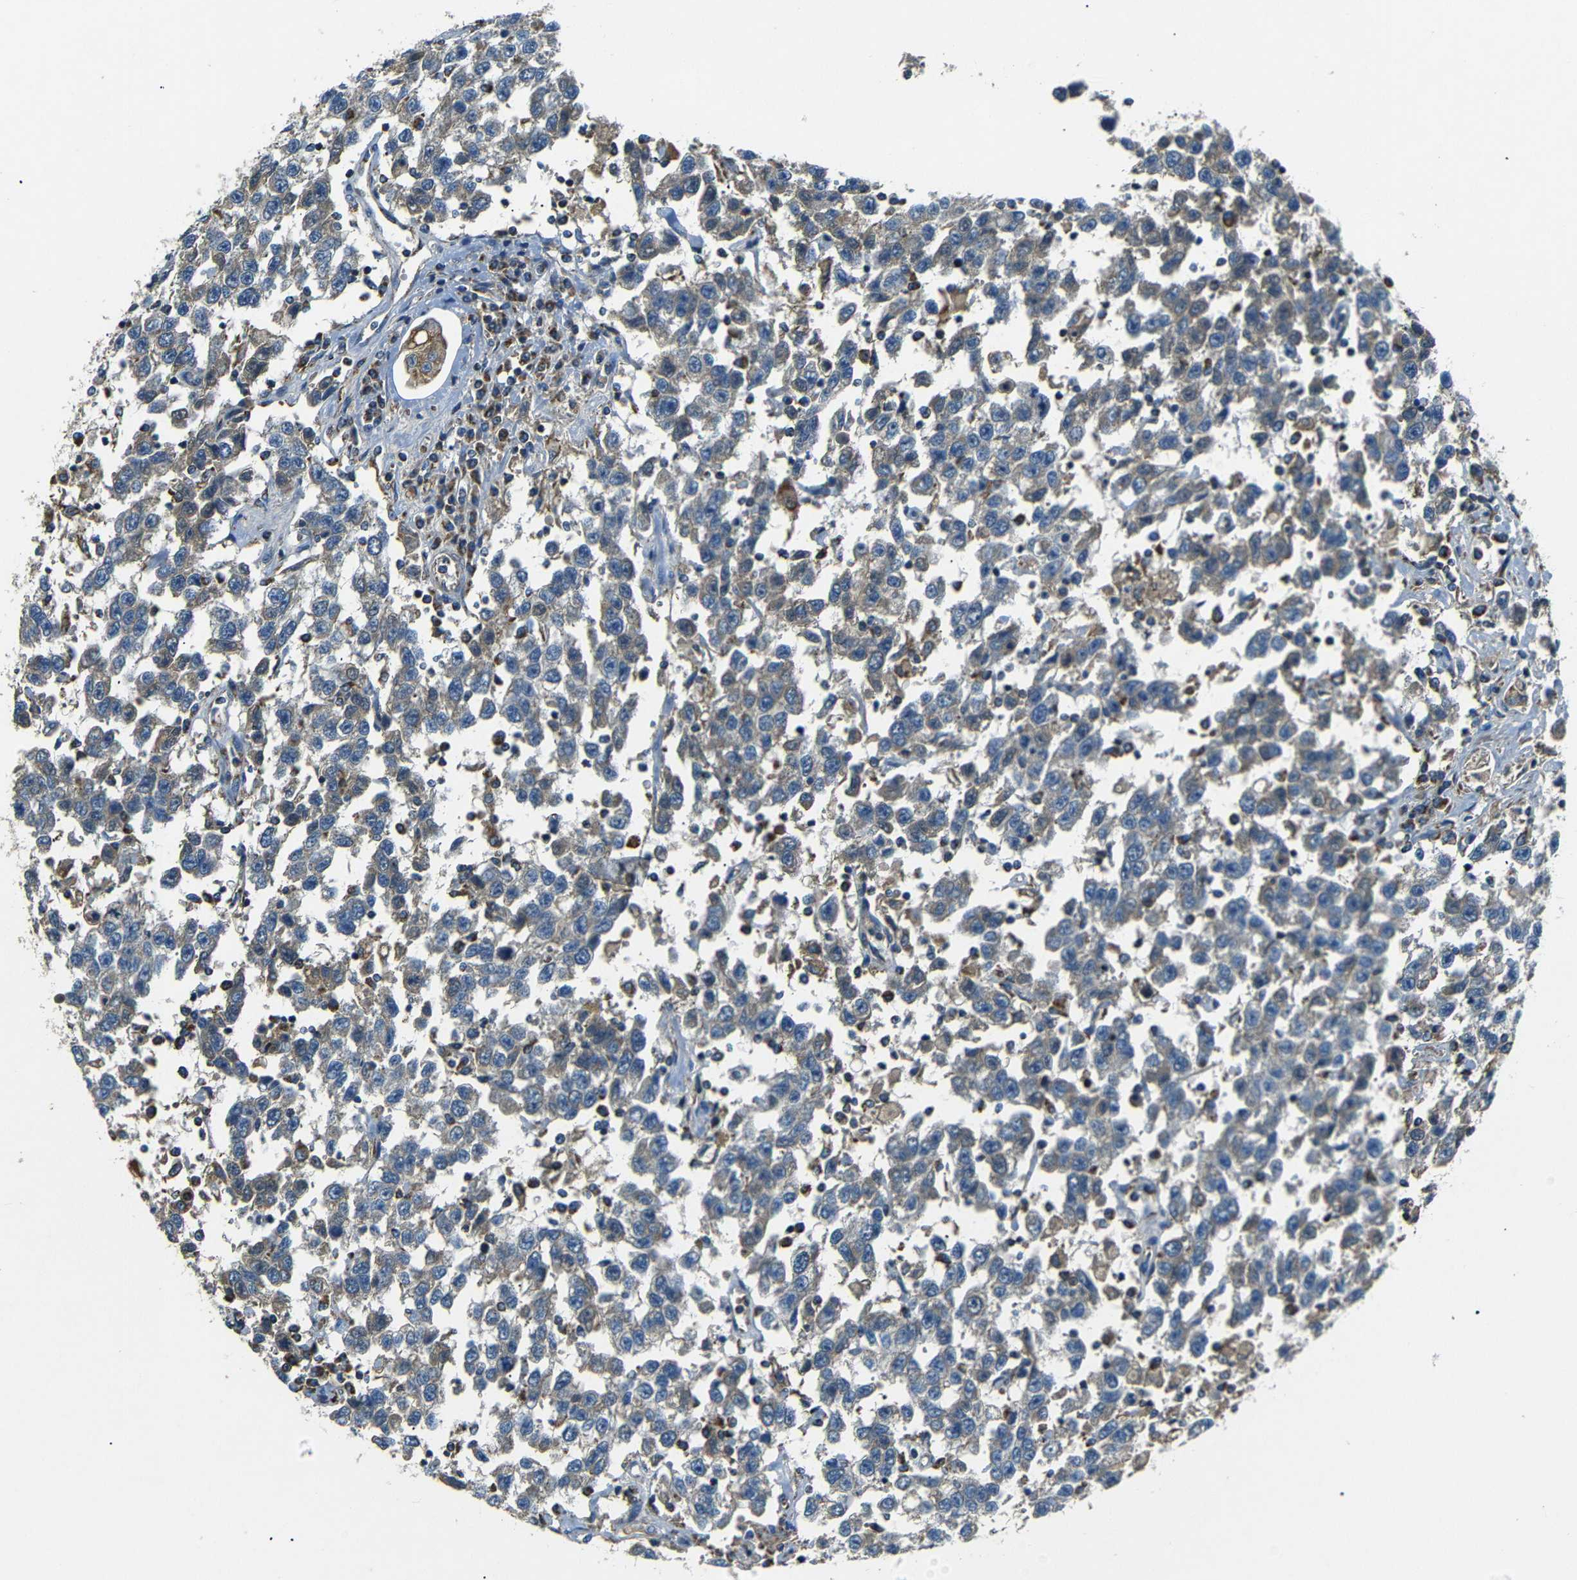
{"staining": {"intensity": "weak", "quantity": ">75%", "location": "cytoplasmic/membranous"}, "tissue": "testis cancer", "cell_type": "Tumor cells", "image_type": "cancer", "snomed": [{"axis": "morphology", "description": "Seminoma, NOS"}, {"axis": "topography", "description": "Testis"}], "caption": "Weak cytoplasmic/membranous positivity for a protein is seen in approximately >75% of tumor cells of testis cancer (seminoma) using immunohistochemistry.", "gene": "NETO2", "patient": {"sex": "male", "age": 41}}